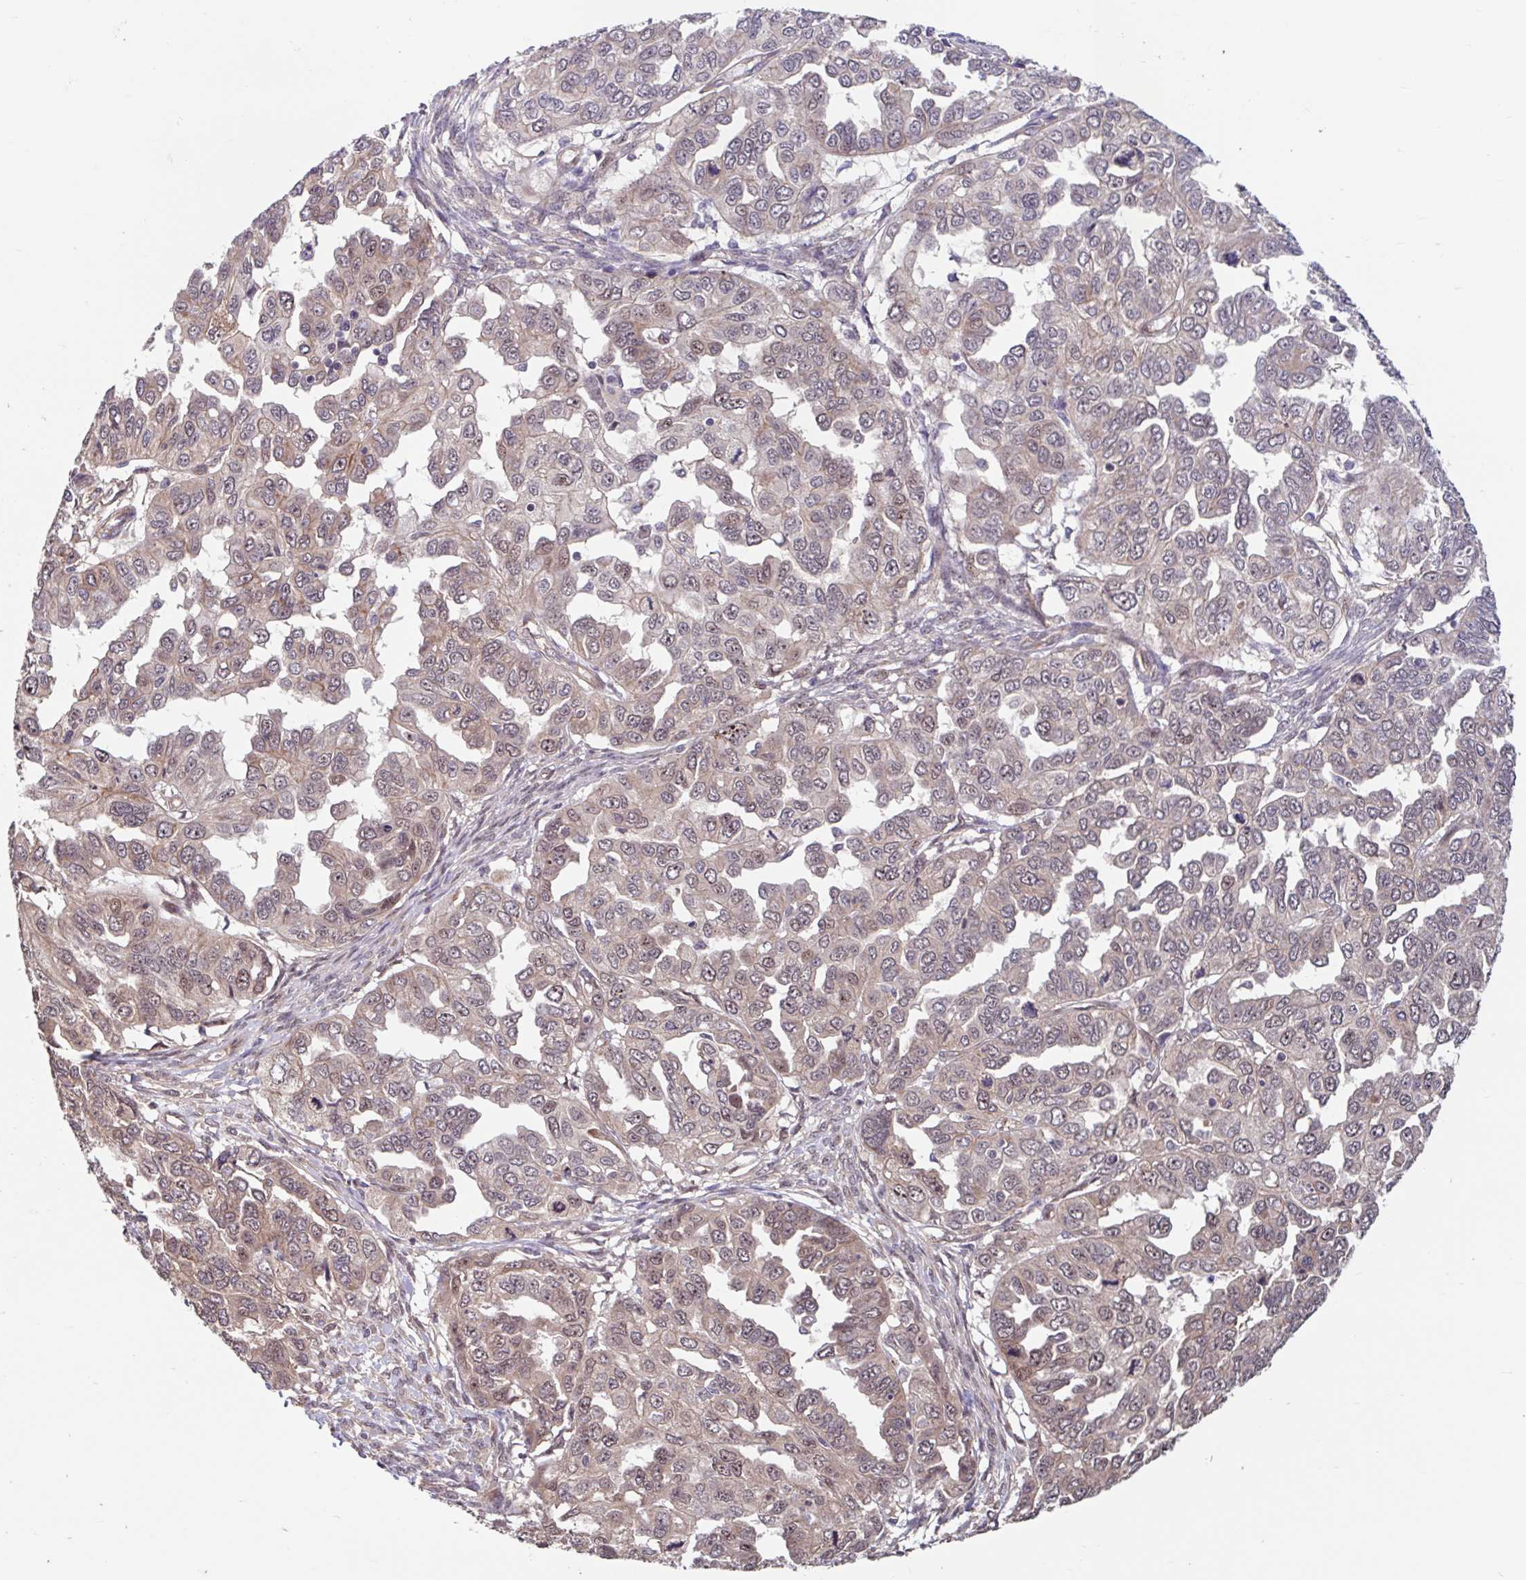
{"staining": {"intensity": "weak", "quantity": "25%-75%", "location": "cytoplasmic/membranous,nuclear"}, "tissue": "ovarian cancer", "cell_type": "Tumor cells", "image_type": "cancer", "snomed": [{"axis": "morphology", "description": "Cystadenocarcinoma, serous, NOS"}, {"axis": "topography", "description": "Ovary"}], "caption": "A photomicrograph showing weak cytoplasmic/membranous and nuclear expression in about 25%-75% of tumor cells in ovarian cancer, as visualized by brown immunohistochemical staining.", "gene": "STYXL1", "patient": {"sex": "female", "age": 53}}